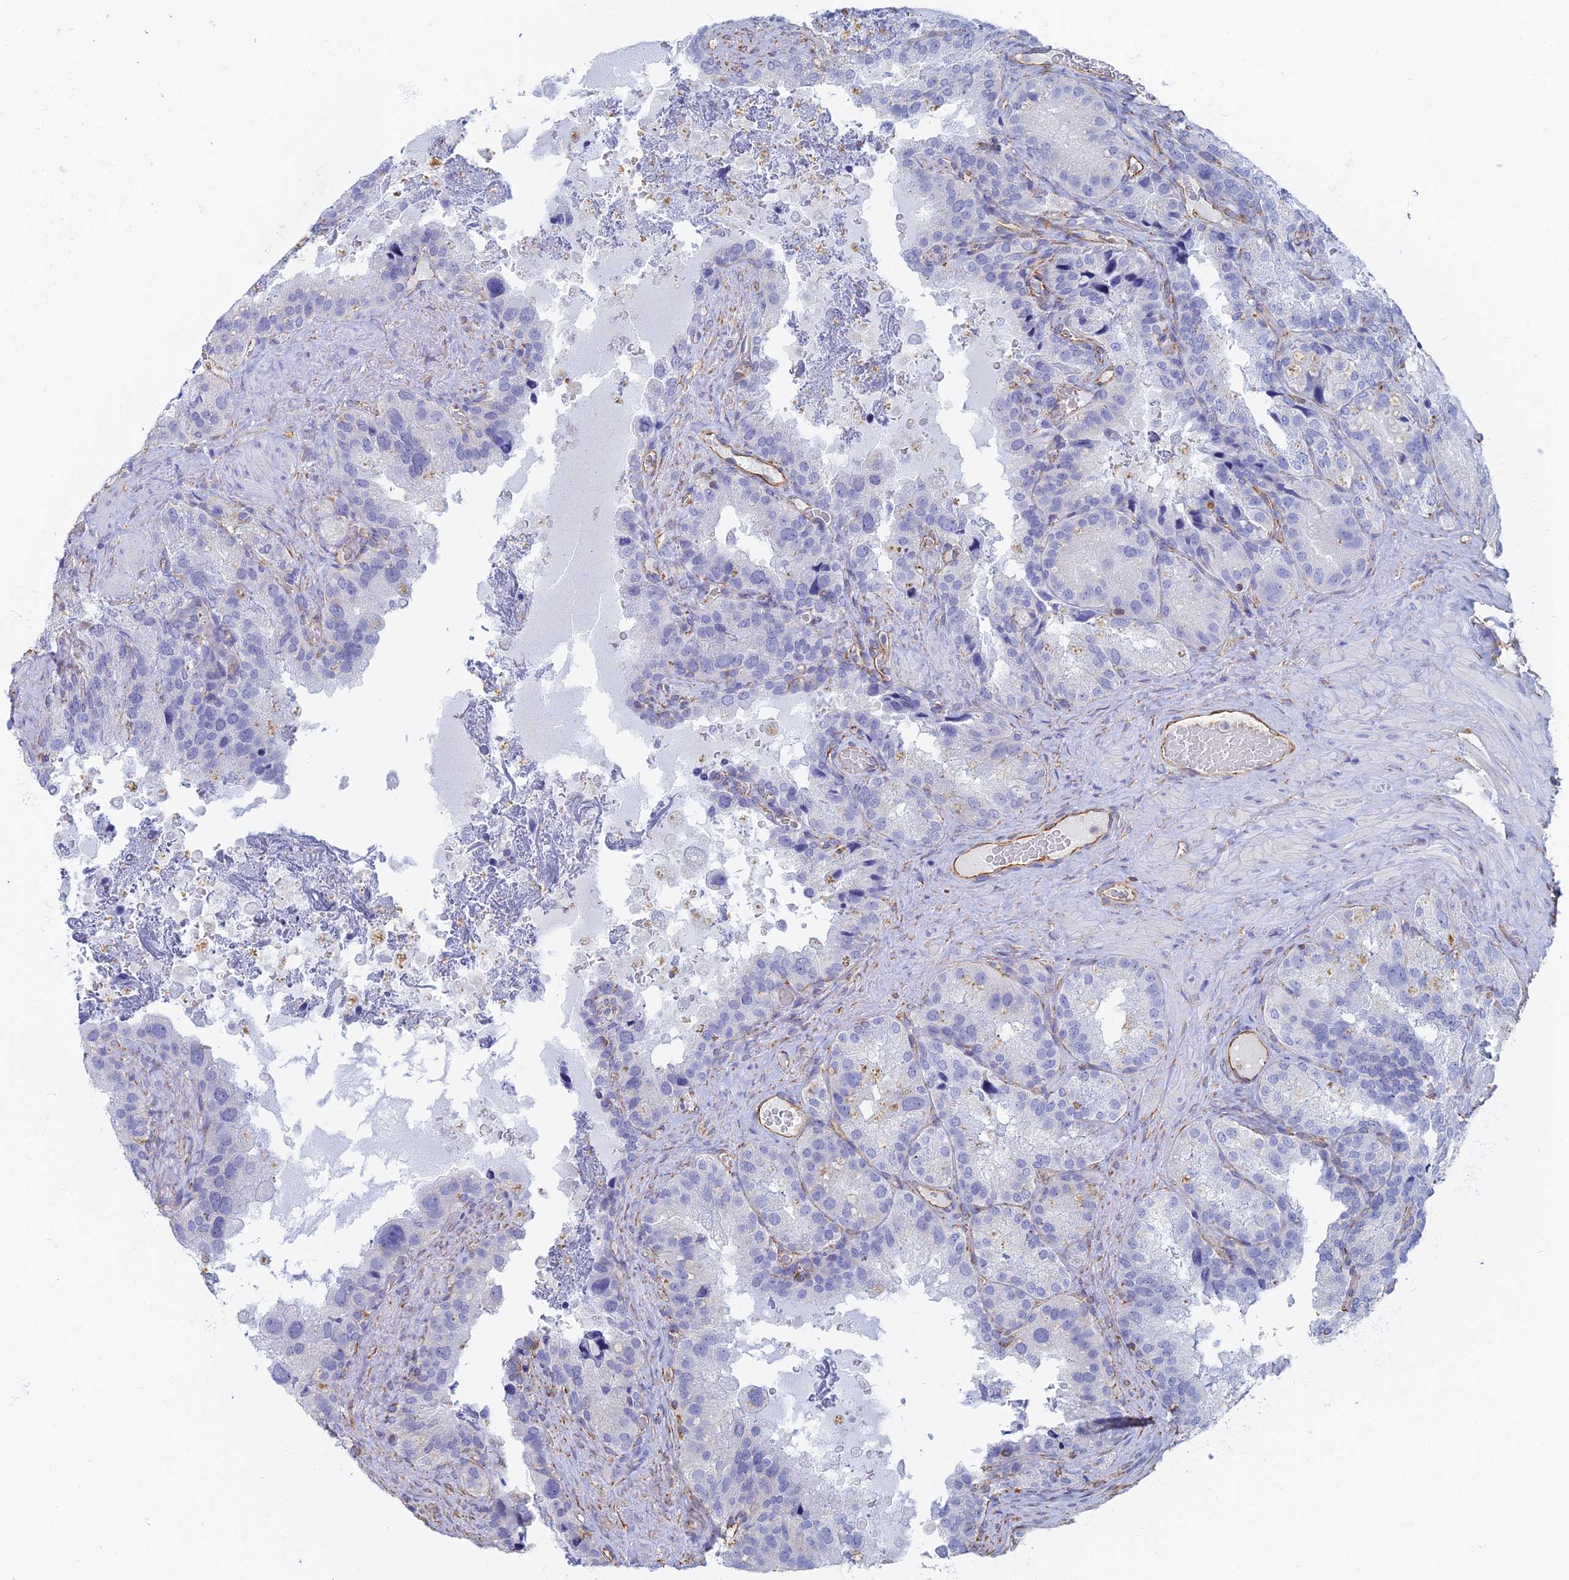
{"staining": {"intensity": "negative", "quantity": "none", "location": "none"}, "tissue": "seminal vesicle", "cell_type": "Glandular cells", "image_type": "normal", "snomed": [{"axis": "morphology", "description": "Normal tissue, NOS"}, {"axis": "topography", "description": "Seminal veicle"}], "caption": "This photomicrograph is of unremarkable seminal vesicle stained with immunohistochemistry to label a protein in brown with the nuclei are counter-stained blue. There is no expression in glandular cells. (DAB IHC visualized using brightfield microscopy, high magnification).", "gene": "RMC1", "patient": {"sex": "male", "age": 58}}